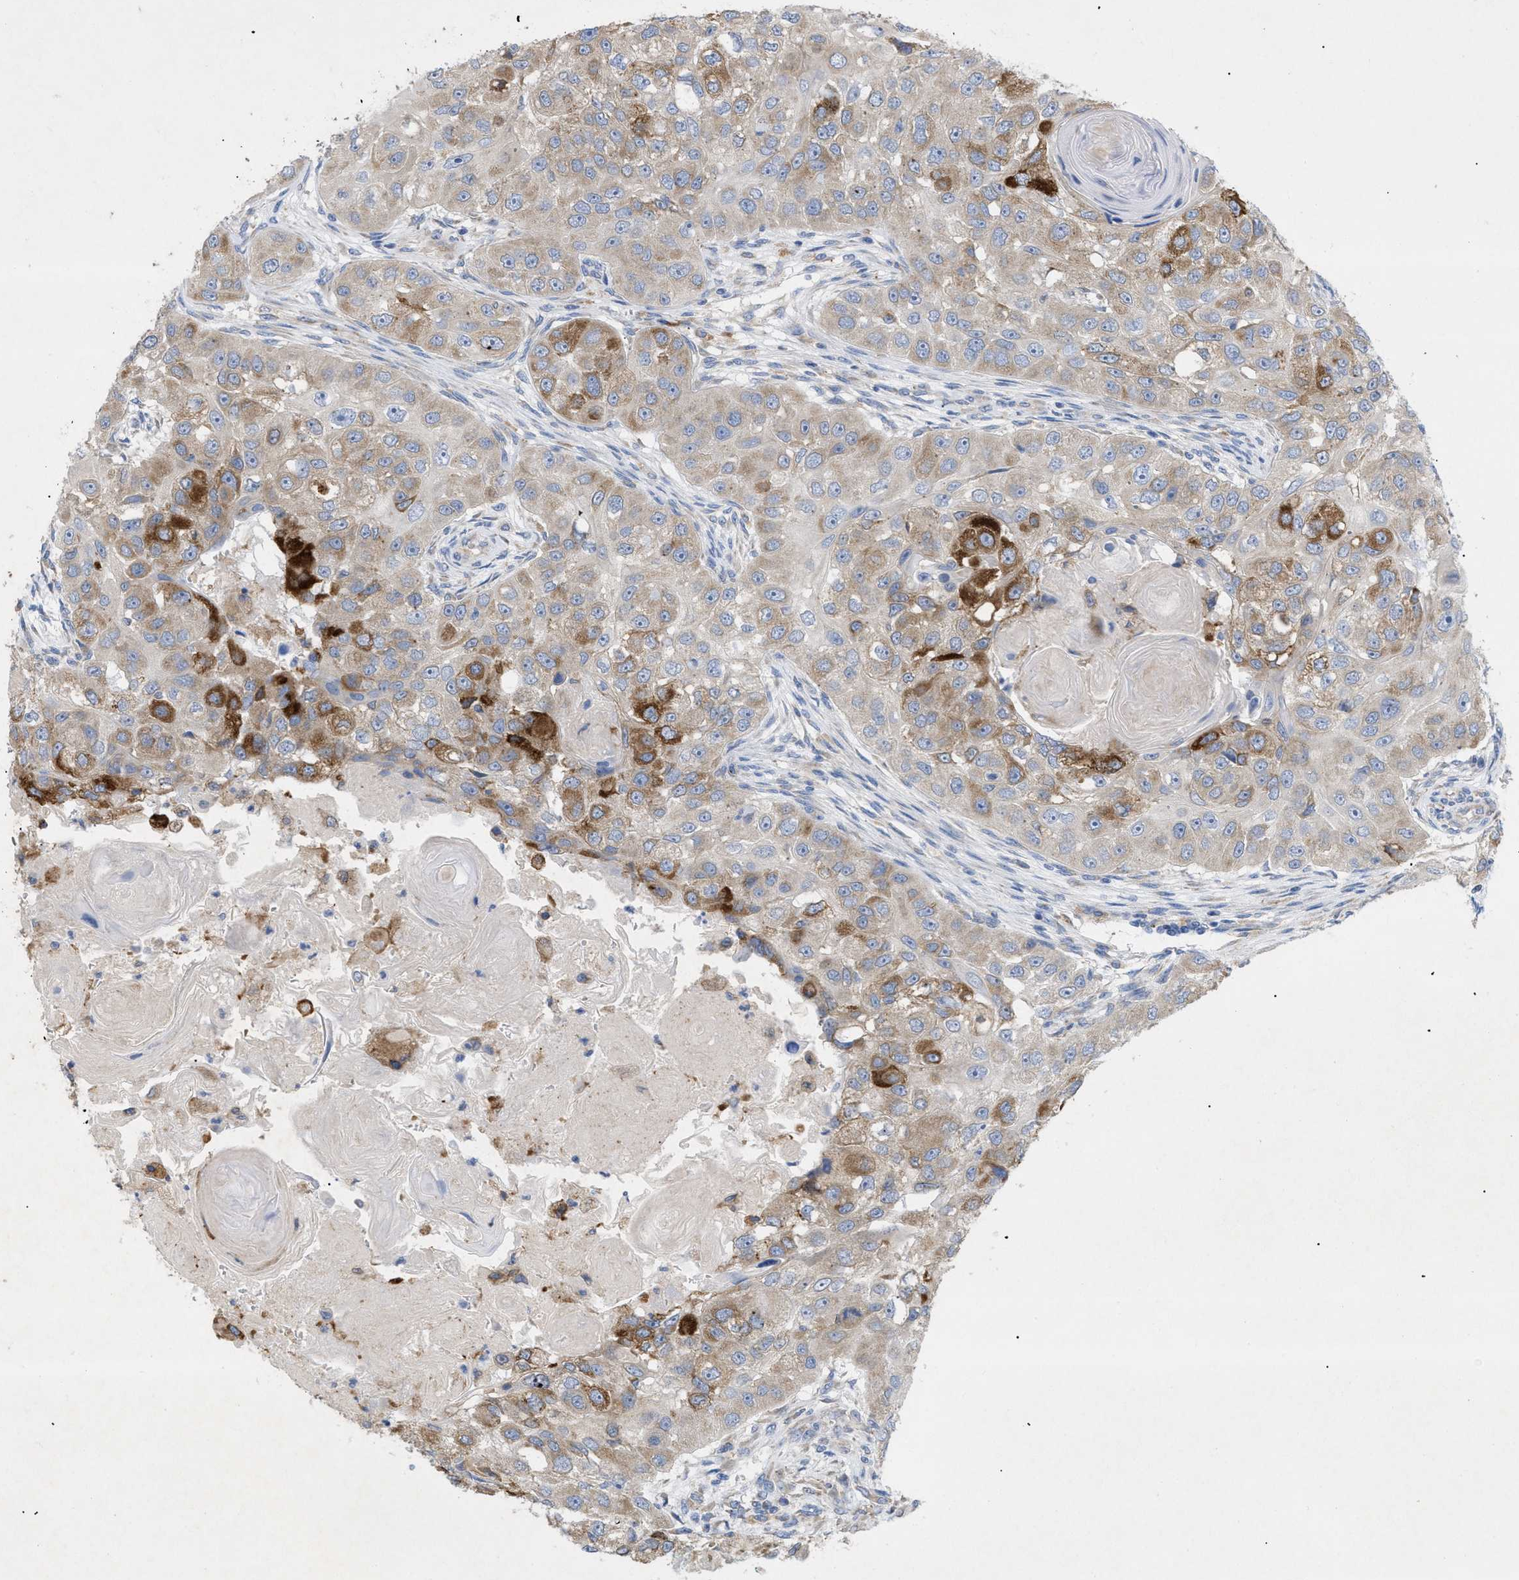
{"staining": {"intensity": "strong", "quantity": "<25%", "location": "cytoplasmic/membranous"}, "tissue": "head and neck cancer", "cell_type": "Tumor cells", "image_type": "cancer", "snomed": [{"axis": "morphology", "description": "Normal tissue, NOS"}, {"axis": "morphology", "description": "Squamous cell carcinoma, NOS"}, {"axis": "topography", "description": "Skeletal muscle"}, {"axis": "topography", "description": "Head-Neck"}], "caption": "Squamous cell carcinoma (head and neck) stained for a protein exhibits strong cytoplasmic/membranous positivity in tumor cells. Nuclei are stained in blue.", "gene": "SLC50A1", "patient": {"sex": "male", "age": 51}}